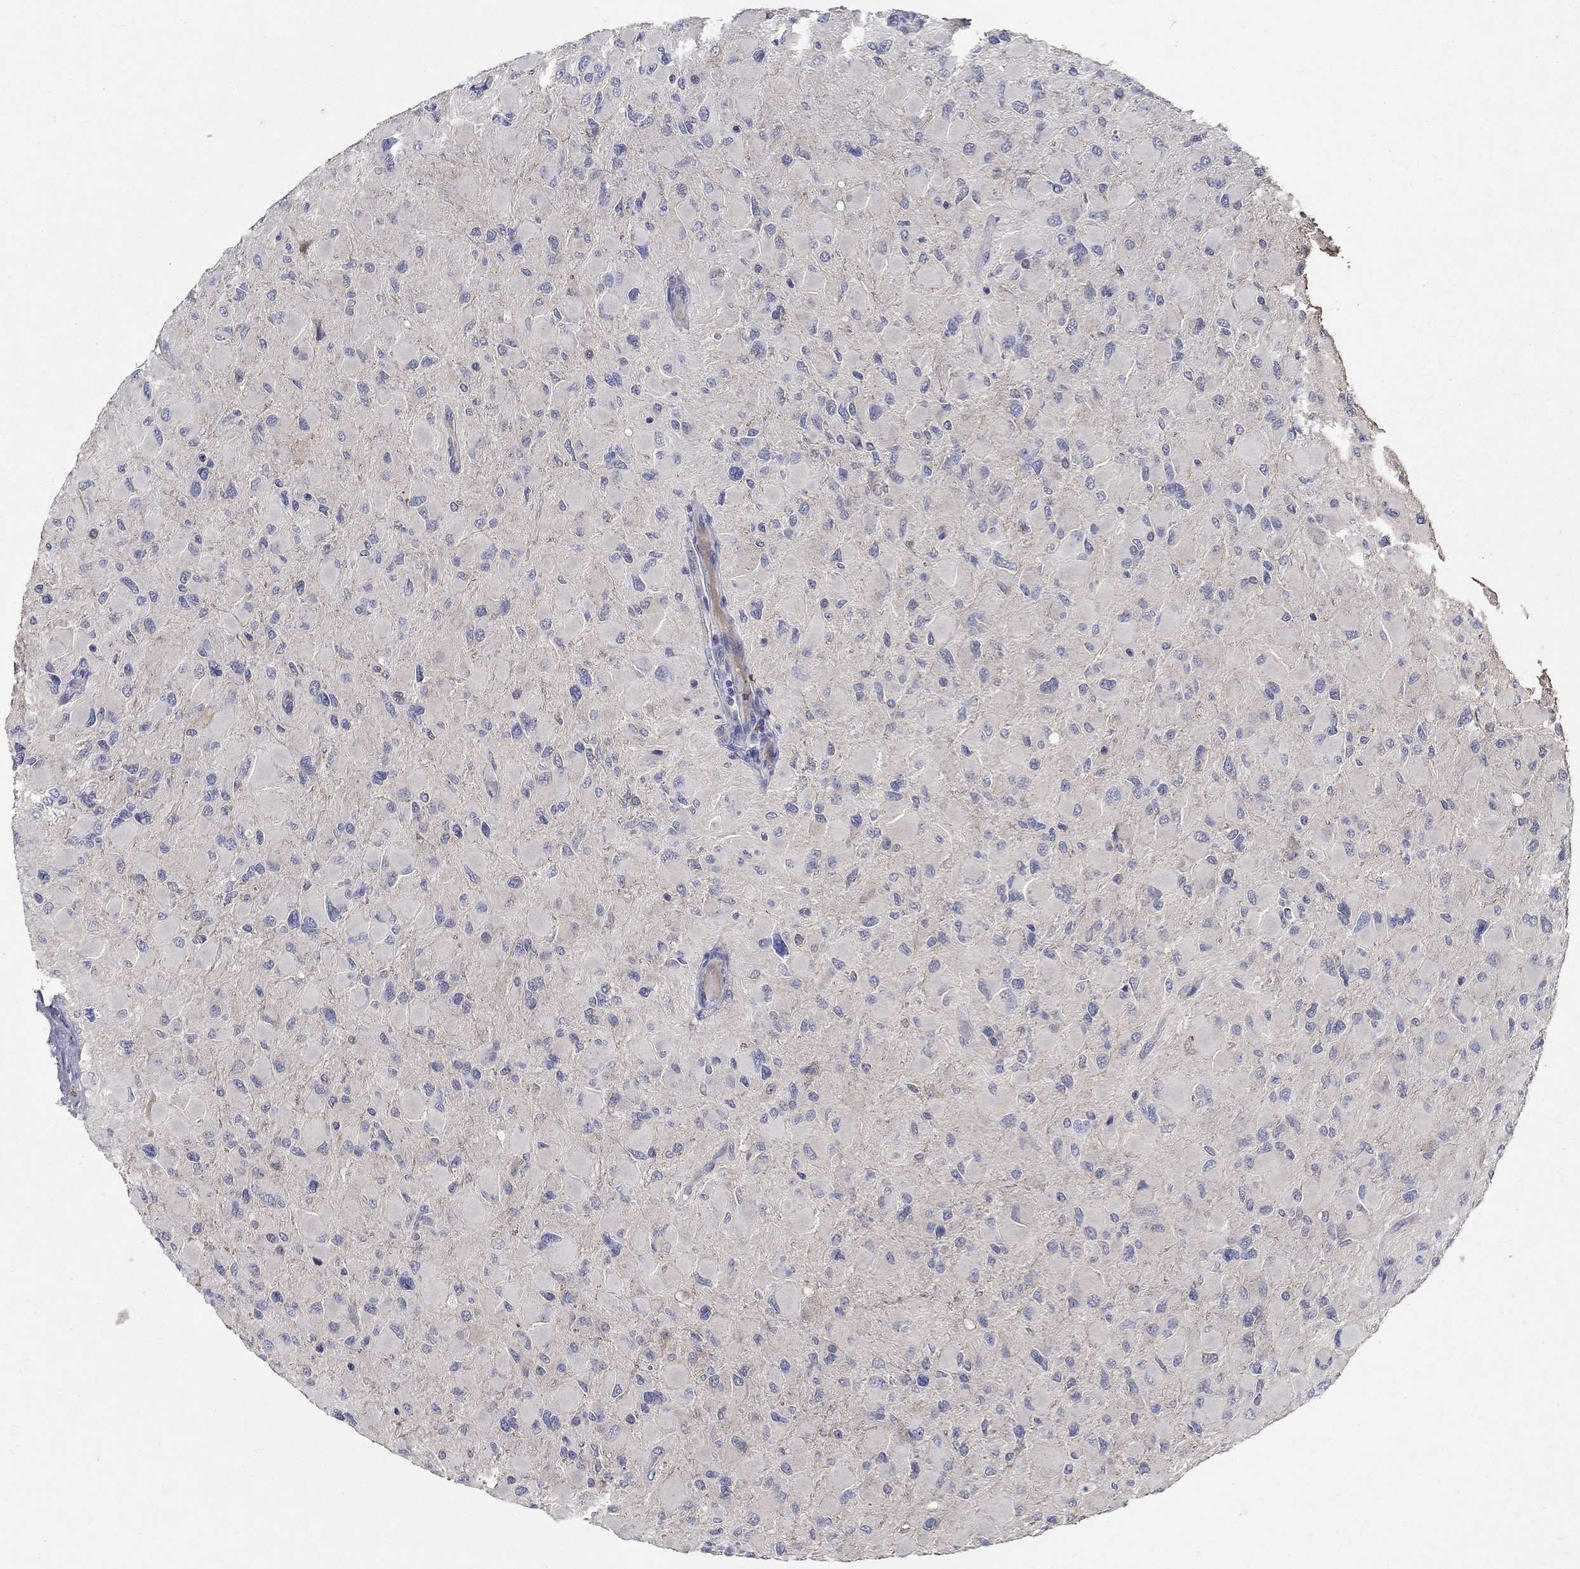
{"staining": {"intensity": "negative", "quantity": "none", "location": "none"}, "tissue": "glioma", "cell_type": "Tumor cells", "image_type": "cancer", "snomed": [{"axis": "morphology", "description": "Glioma, malignant, High grade"}, {"axis": "topography", "description": "Cerebral cortex"}], "caption": "Immunohistochemical staining of human malignant glioma (high-grade) reveals no significant staining in tumor cells.", "gene": "PROZ", "patient": {"sex": "female", "age": 36}}